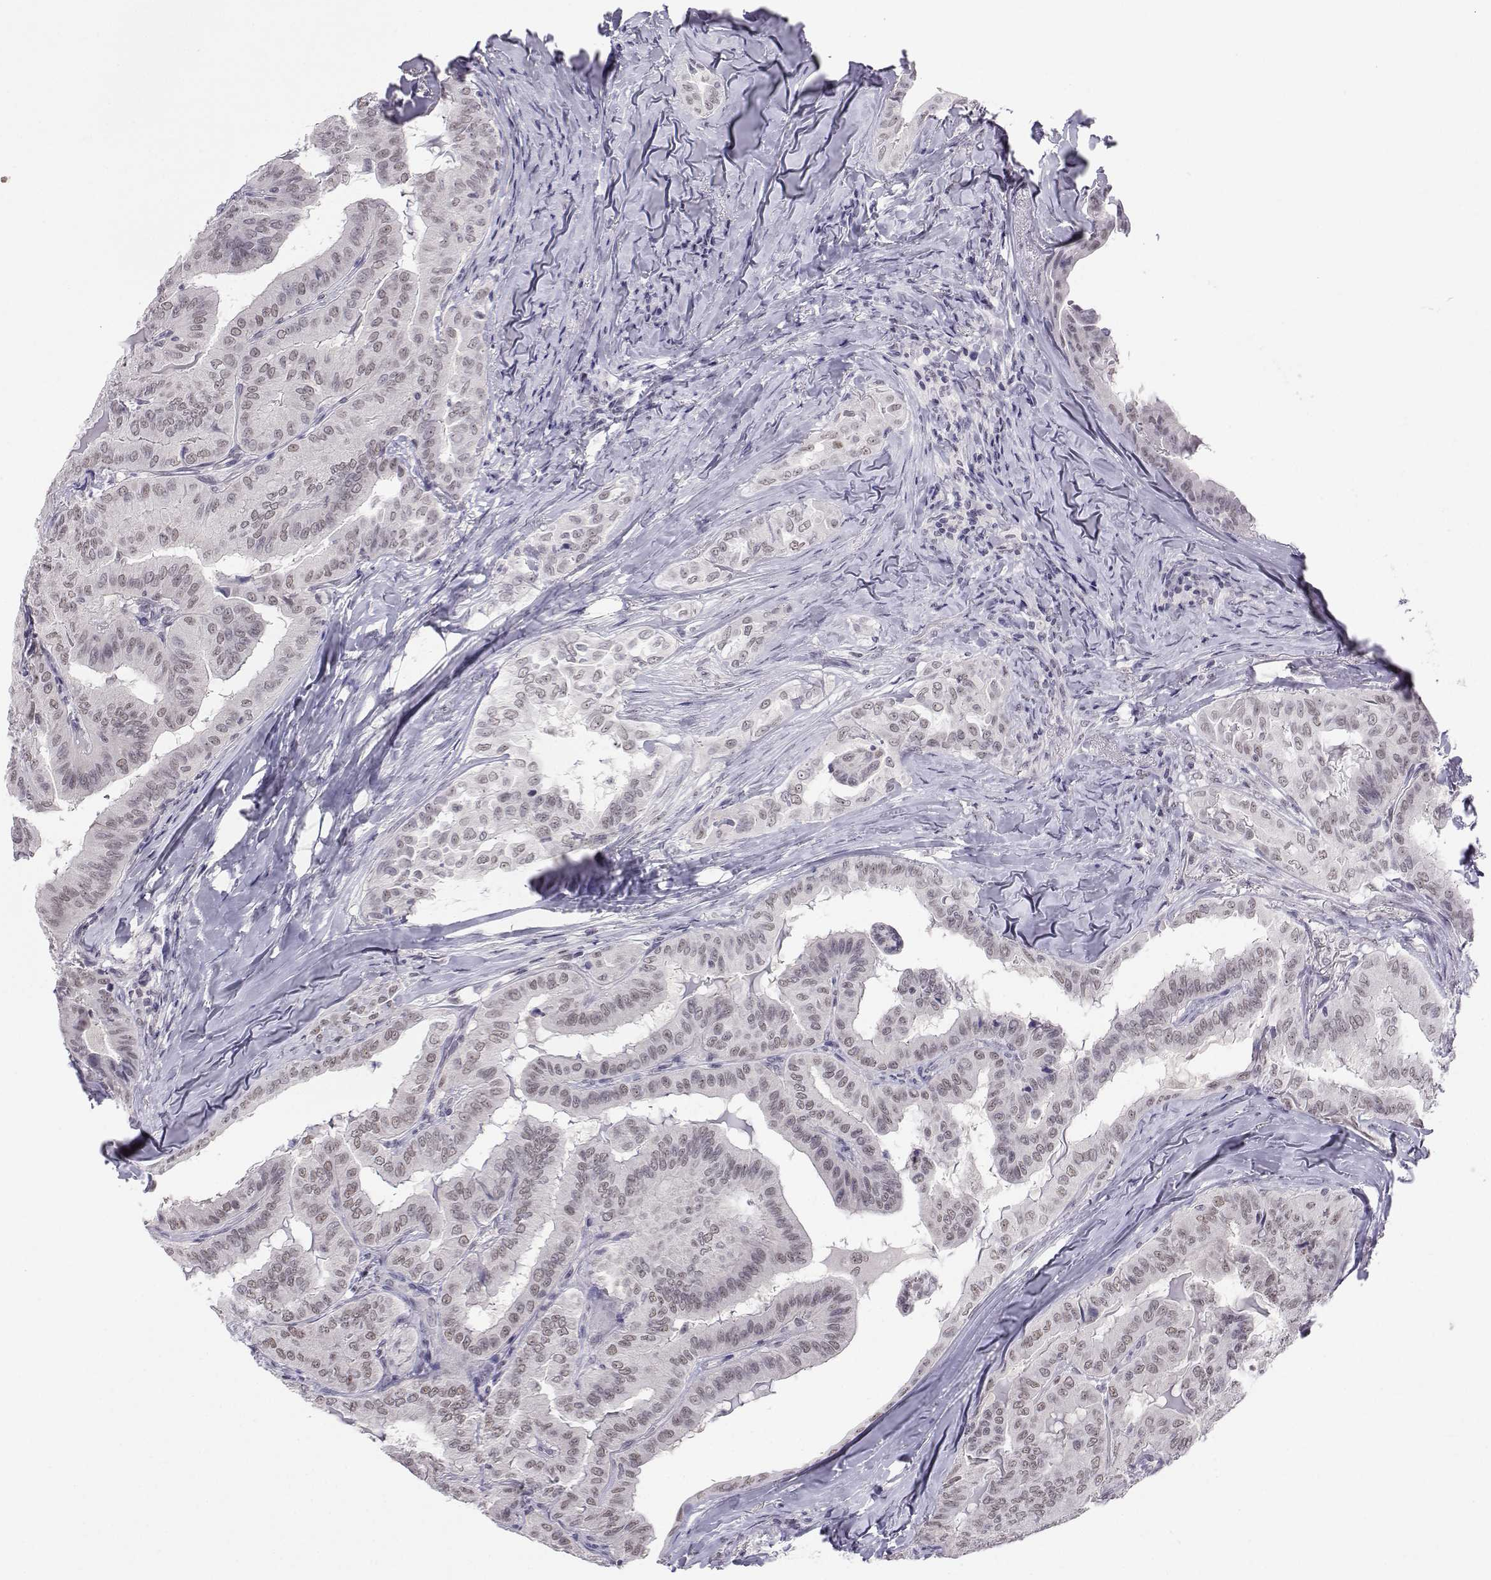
{"staining": {"intensity": "weak", "quantity": "25%-75%", "location": "nuclear"}, "tissue": "thyroid cancer", "cell_type": "Tumor cells", "image_type": "cancer", "snomed": [{"axis": "morphology", "description": "Papillary adenocarcinoma, NOS"}, {"axis": "topography", "description": "Thyroid gland"}], "caption": "DAB immunohistochemical staining of thyroid cancer shows weak nuclear protein expression in about 25%-75% of tumor cells.", "gene": "MED26", "patient": {"sex": "female", "age": 68}}